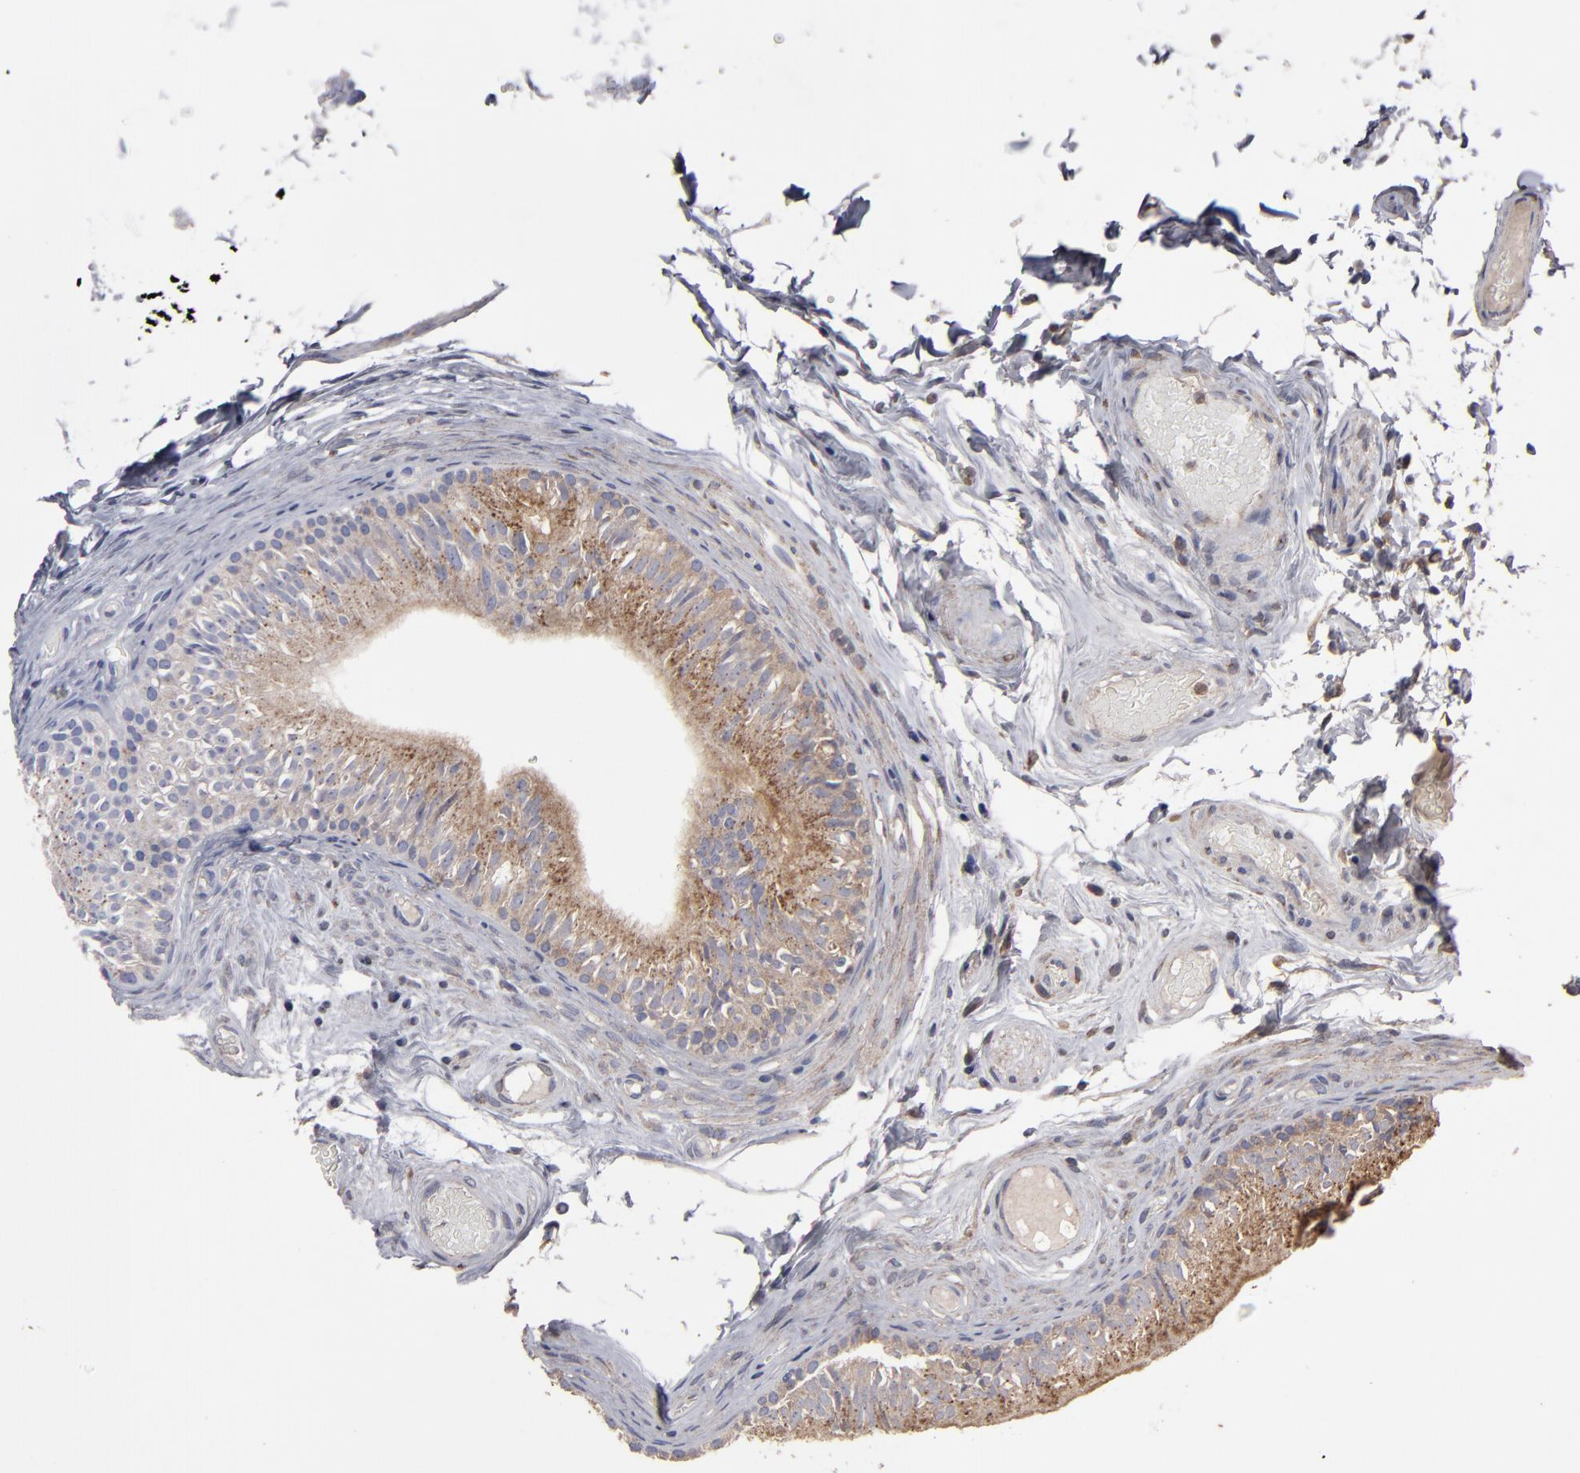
{"staining": {"intensity": "moderate", "quantity": ">75%", "location": "cytoplasmic/membranous"}, "tissue": "epididymis", "cell_type": "Glandular cells", "image_type": "normal", "snomed": [{"axis": "morphology", "description": "Normal tissue, NOS"}, {"axis": "topography", "description": "Testis"}, {"axis": "topography", "description": "Epididymis"}], "caption": "Immunohistochemistry (IHC) photomicrograph of normal human epididymis stained for a protein (brown), which demonstrates medium levels of moderate cytoplasmic/membranous positivity in about >75% of glandular cells.", "gene": "MMP2", "patient": {"sex": "male", "age": 36}}